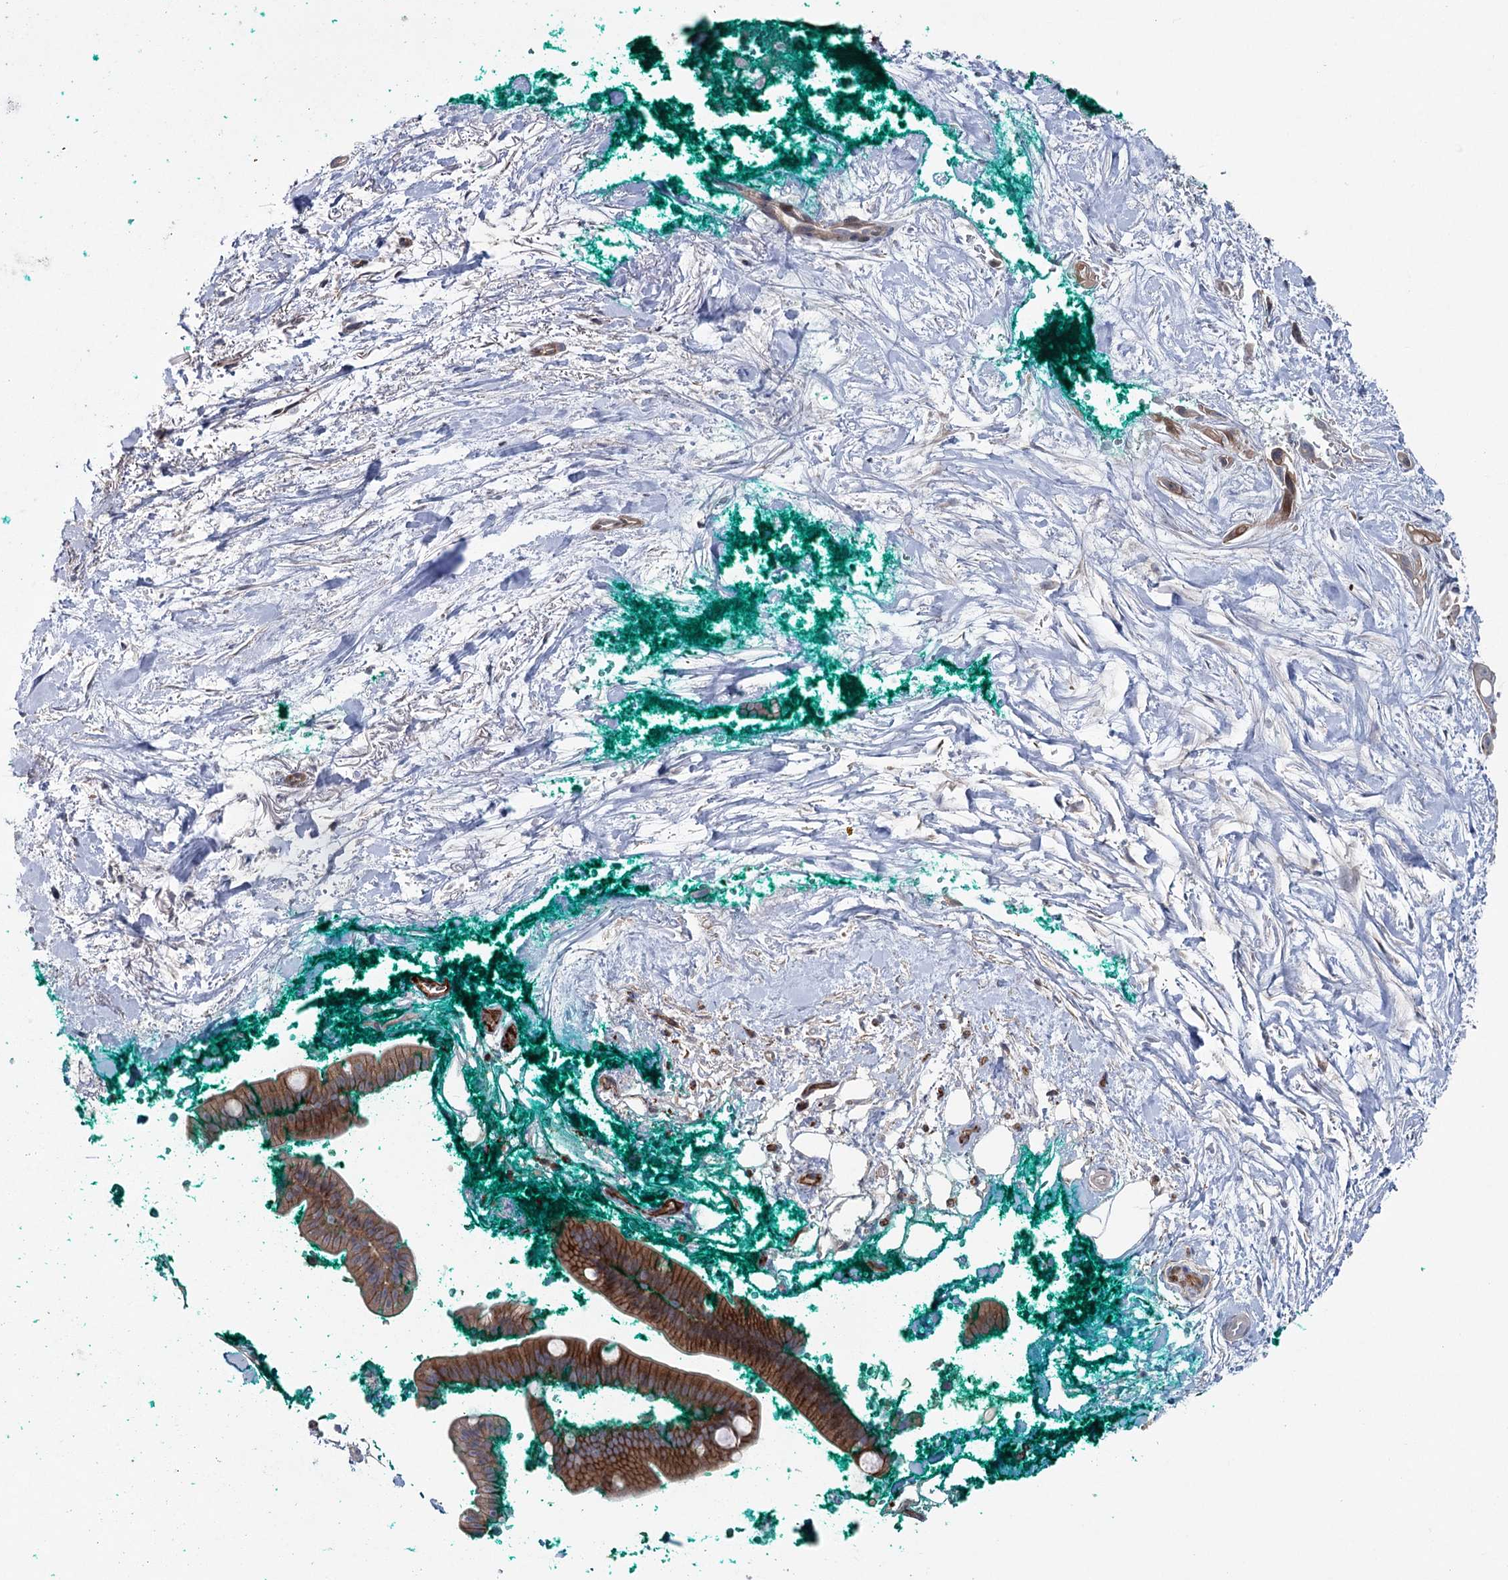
{"staining": {"intensity": "moderate", "quantity": ">75%", "location": "cytoplasmic/membranous"}, "tissue": "pancreatic cancer", "cell_type": "Tumor cells", "image_type": "cancer", "snomed": [{"axis": "morphology", "description": "Adenocarcinoma, NOS"}, {"axis": "topography", "description": "Pancreas"}], "caption": "Tumor cells demonstrate medium levels of moderate cytoplasmic/membranous staining in approximately >75% of cells in human pancreatic cancer (adenocarcinoma). (Brightfield microscopy of DAB IHC at high magnification).", "gene": "MAP3K13", "patient": {"sex": "female", "age": 72}}